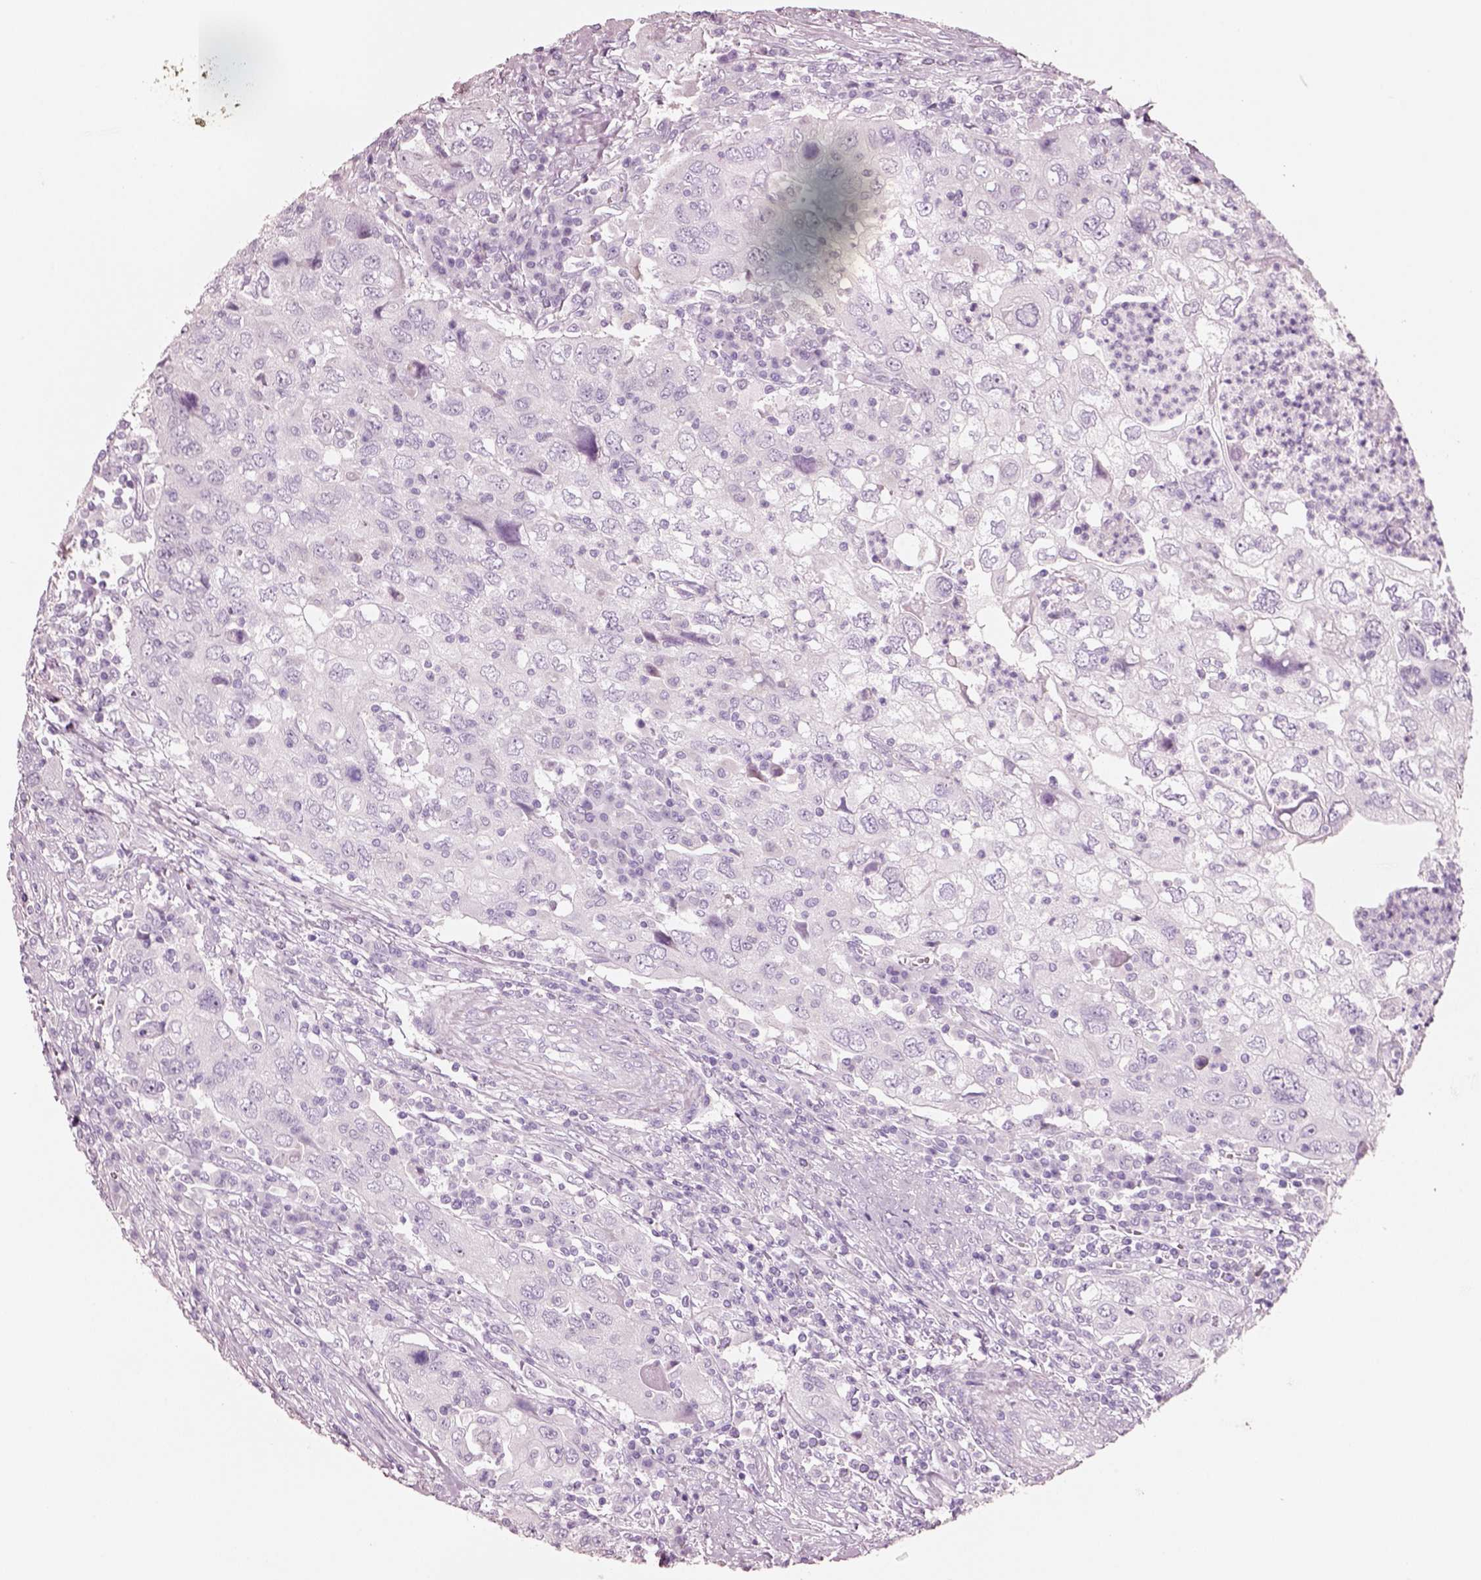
{"staining": {"intensity": "negative", "quantity": "none", "location": "none"}, "tissue": "urothelial cancer", "cell_type": "Tumor cells", "image_type": "cancer", "snomed": [{"axis": "morphology", "description": "Urothelial carcinoma, High grade"}, {"axis": "topography", "description": "Urinary bladder"}], "caption": "Immunohistochemistry micrograph of neoplastic tissue: urothelial cancer stained with DAB shows no significant protein positivity in tumor cells. (Stains: DAB immunohistochemistry (IHC) with hematoxylin counter stain, Microscopy: brightfield microscopy at high magnification).", "gene": "PNOC", "patient": {"sex": "male", "age": 76}}